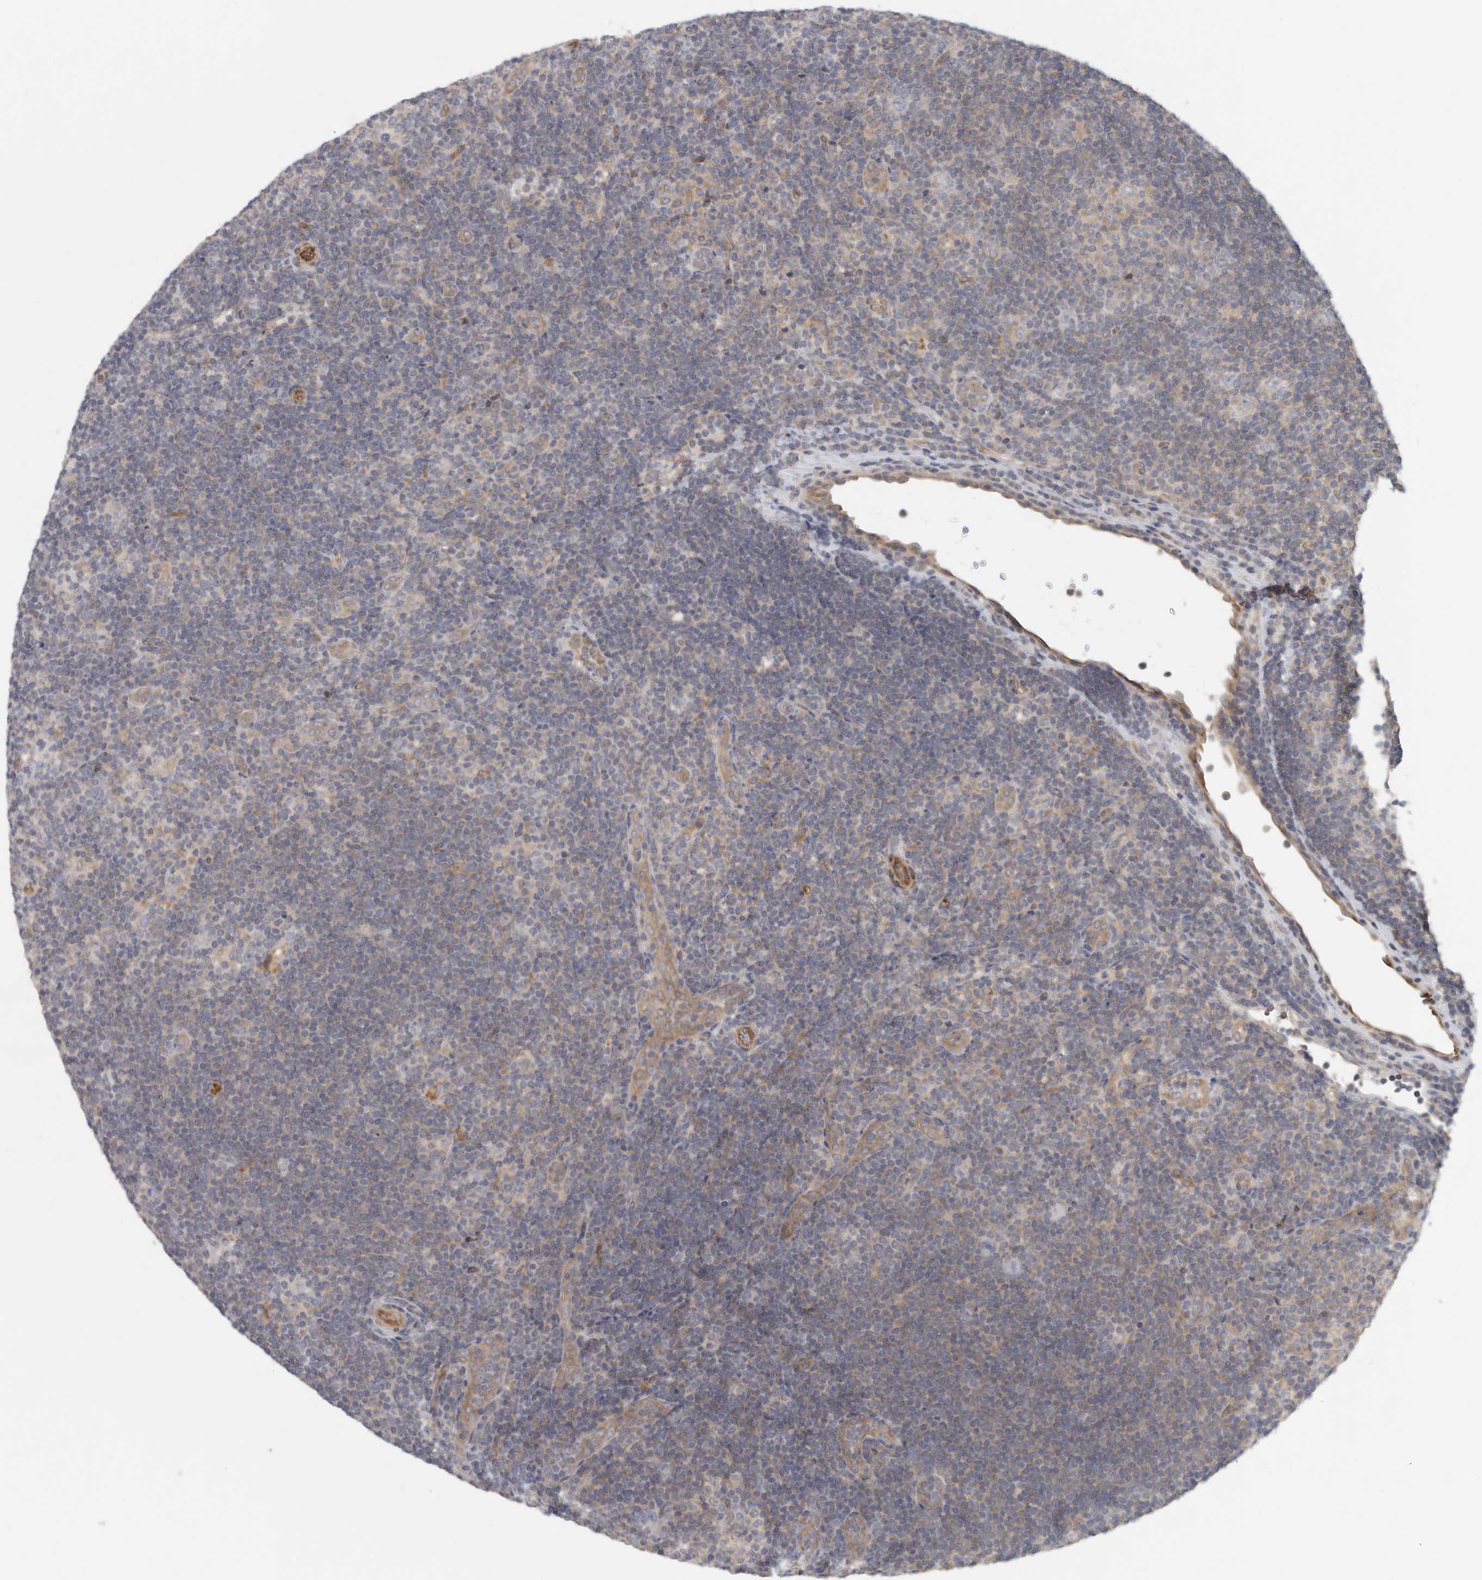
{"staining": {"intensity": "negative", "quantity": "none", "location": "none"}, "tissue": "lymphoma", "cell_type": "Tumor cells", "image_type": "cancer", "snomed": [{"axis": "morphology", "description": "Hodgkin's disease, NOS"}, {"axis": "topography", "description": "Lymph node"}], "caption": "This is a photomicrograph of immunohistochemistry (IHC) staining of lymphoma, which shows no positivity in tumor cells.", "gene": "BCAP29", "patient": {"sex": "female", "age": 57}}